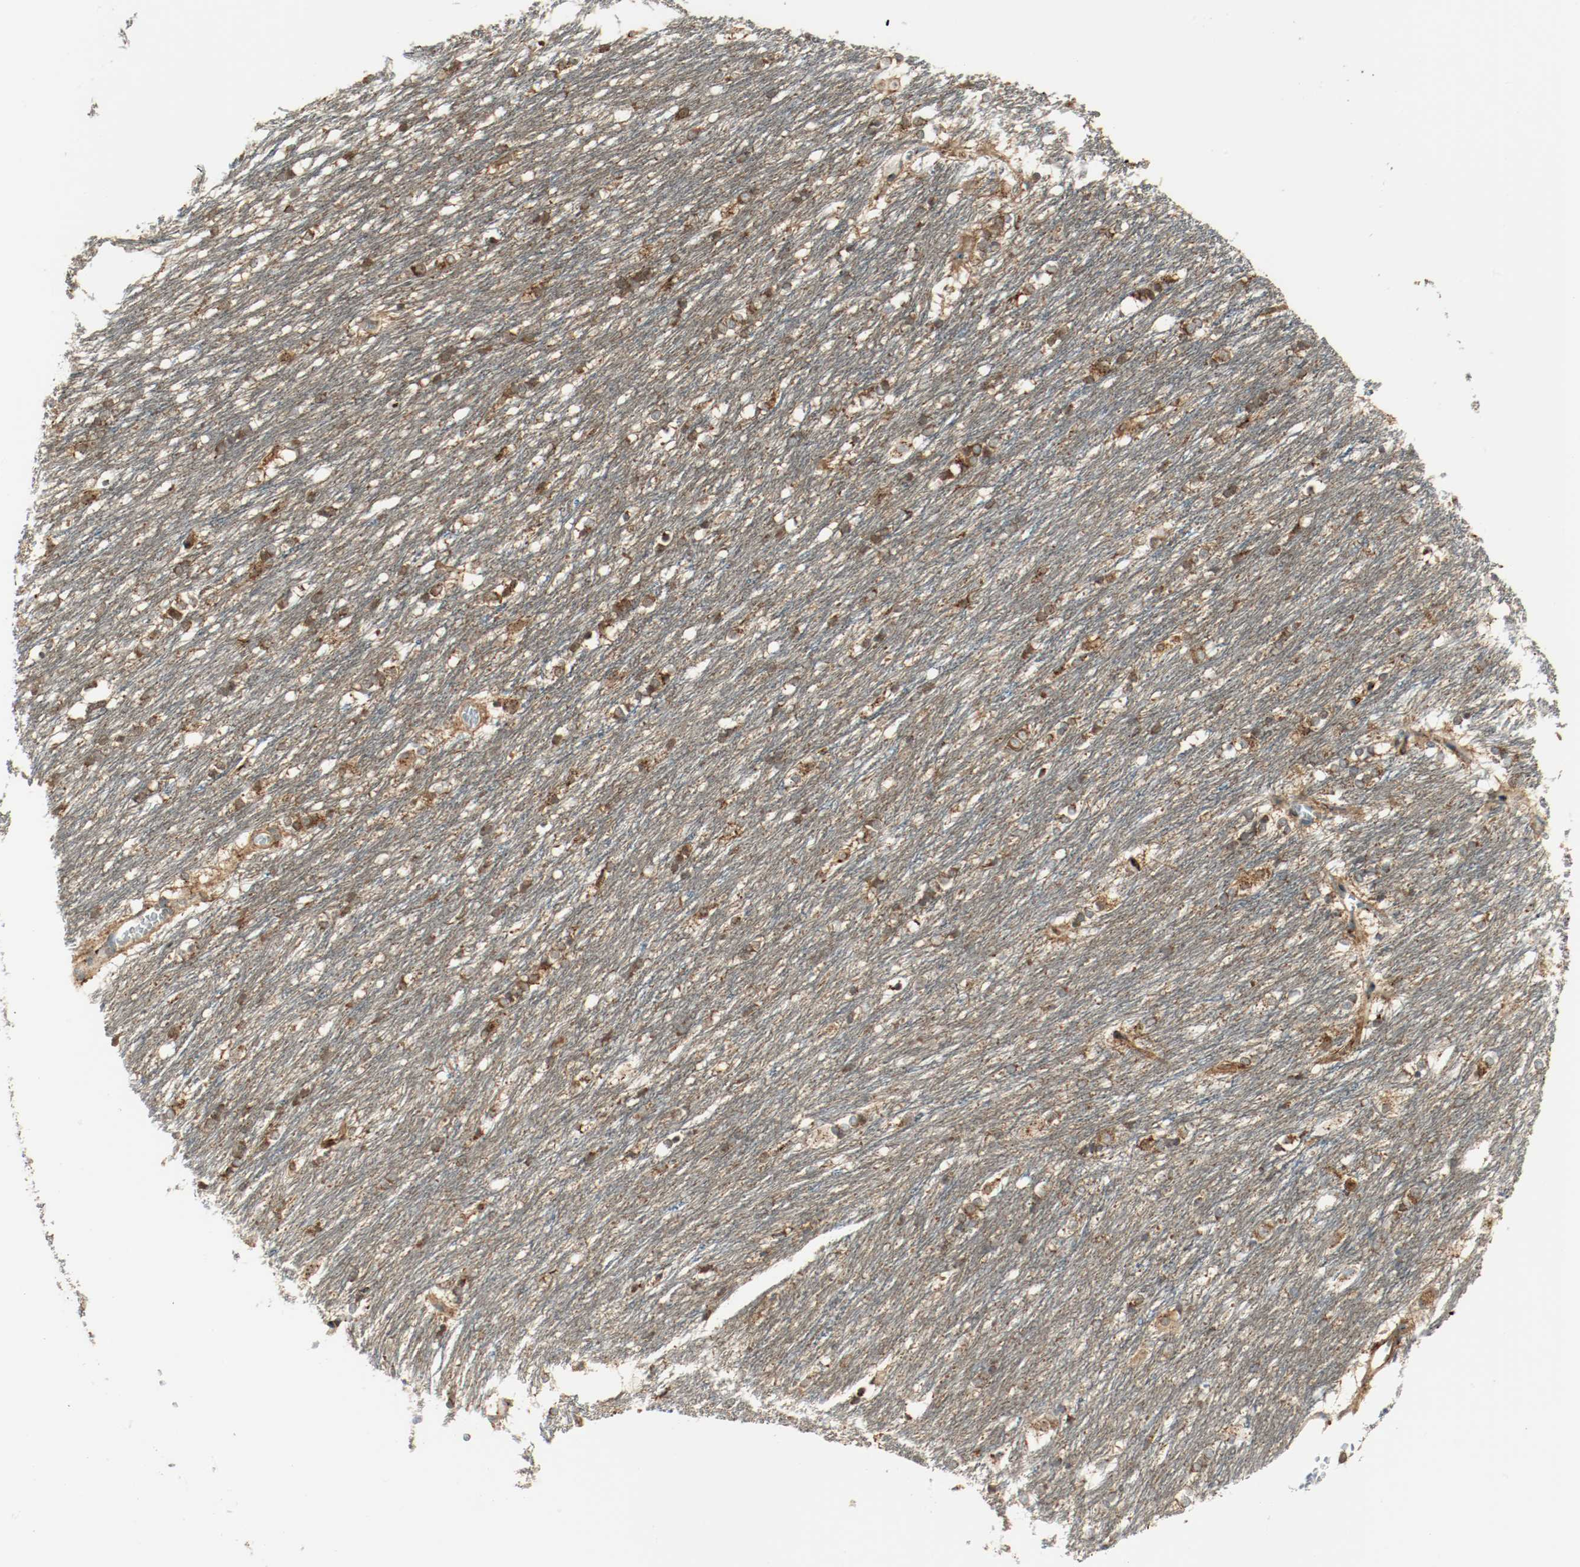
{"staining": {"intensity": "strong", "quantity": ">75%", "location": "cytoplasmic/membranous"}, "tissue": "caudate", "cell_type": "Glial cells", "image_type": "normal", "snomed": [{"axis": "morphology", "description": "Normal tissue, NOS"}, {"axis": "topography", "description": "Lateral ventricle wall"}], "caption": "This image exhibits IHC staining of benign caudate, with high strong cytoplasmic/membranous staining in about >75% of glial cells.", "gene": "PLCG1", "patient": {"sex": "female", "age": 19}}